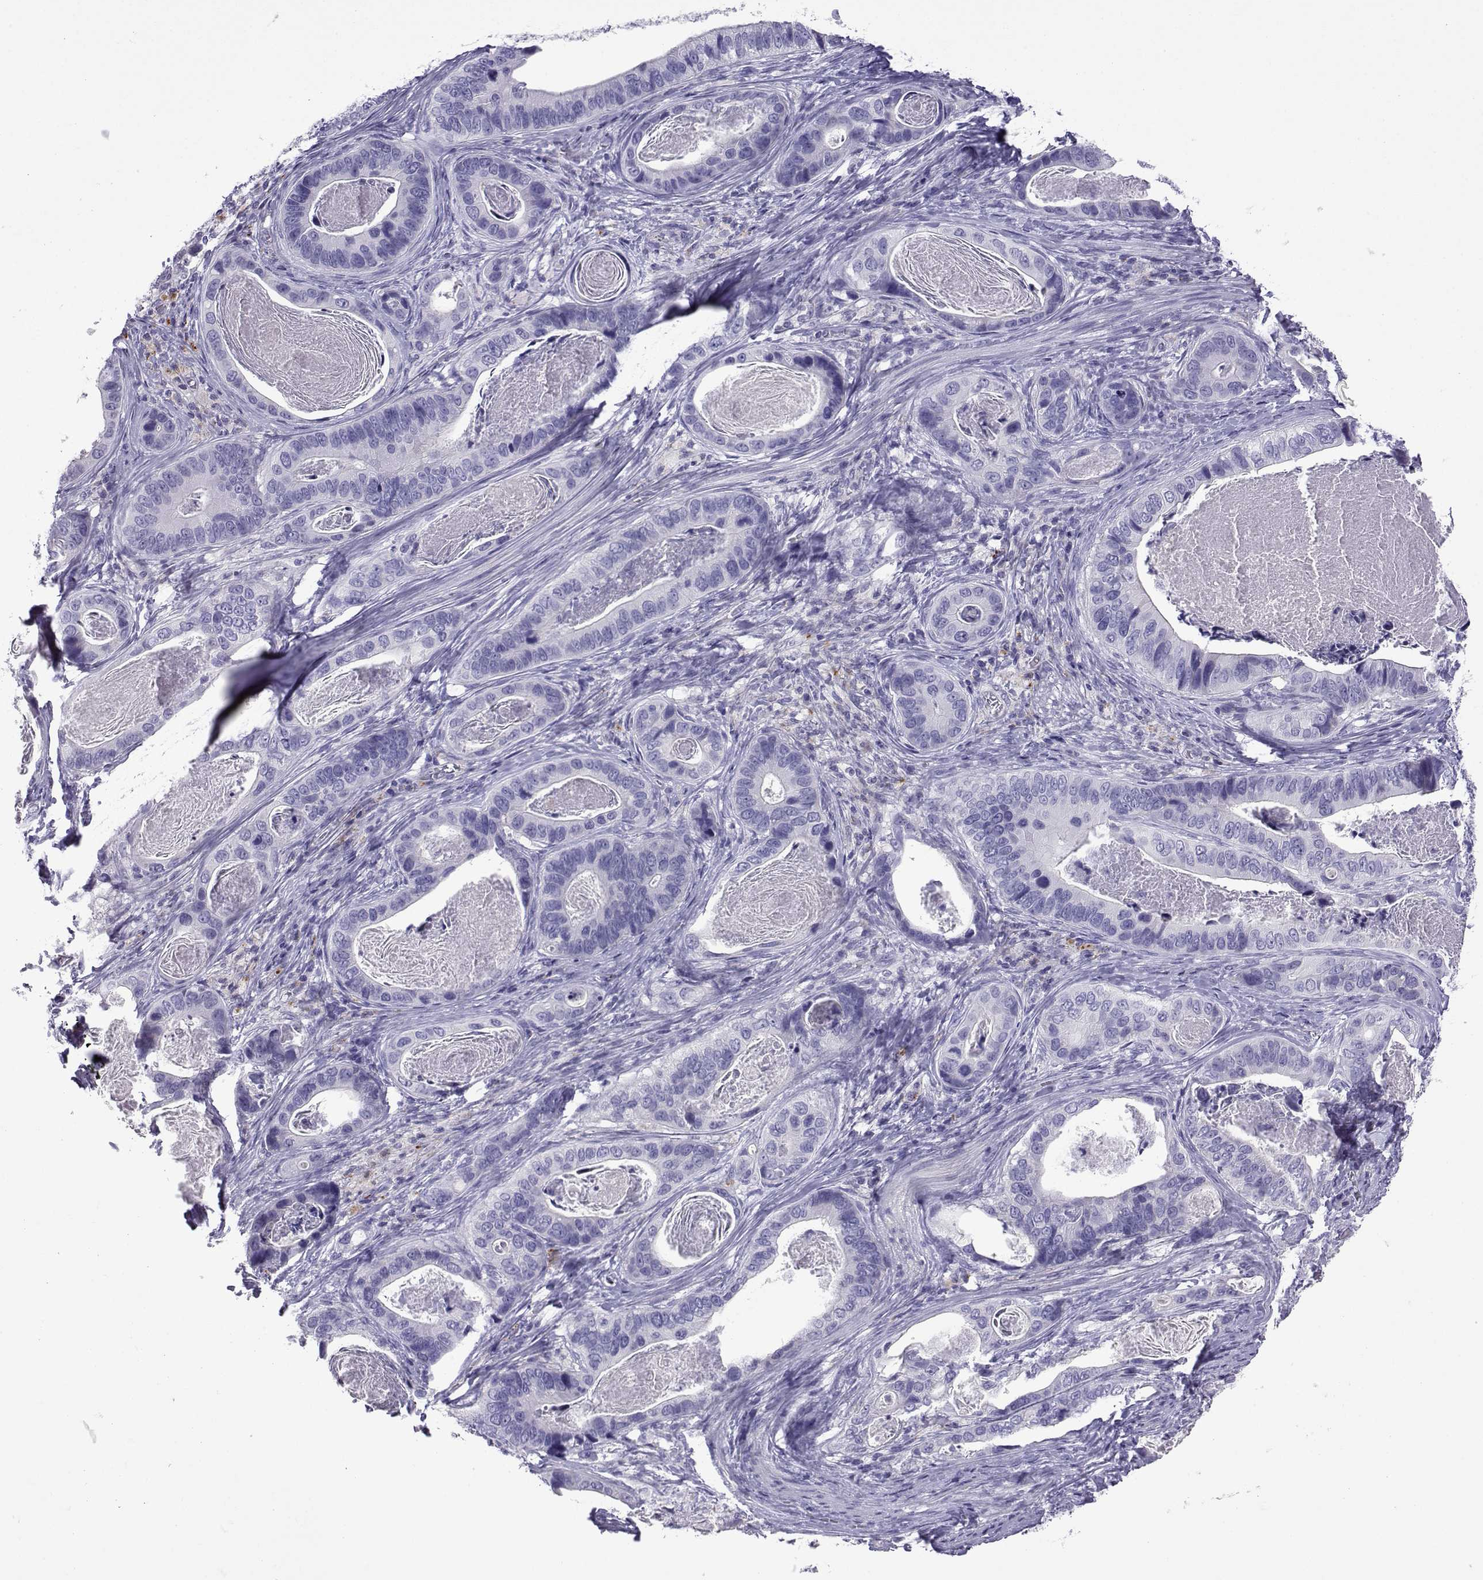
{"staining": {"intensity": "negative", "quantity": "none", "location": "none"}, "tissue": "stomach cancer", "cell_type": "Tumor cells", "image_type": "cancer", "snomed": [{"axis": "morphology", "description": "Adenocarcinoma, NOS"}, {"axis": "topography", "description": "Stomach"}], "caption": "A histopathology image of stomach cancer (adenocarcinoma) stained for a protein displays no brown staining in tumor cells.", "gene": "CFAP70", "patient": {"sex": "male", "age": 84}}